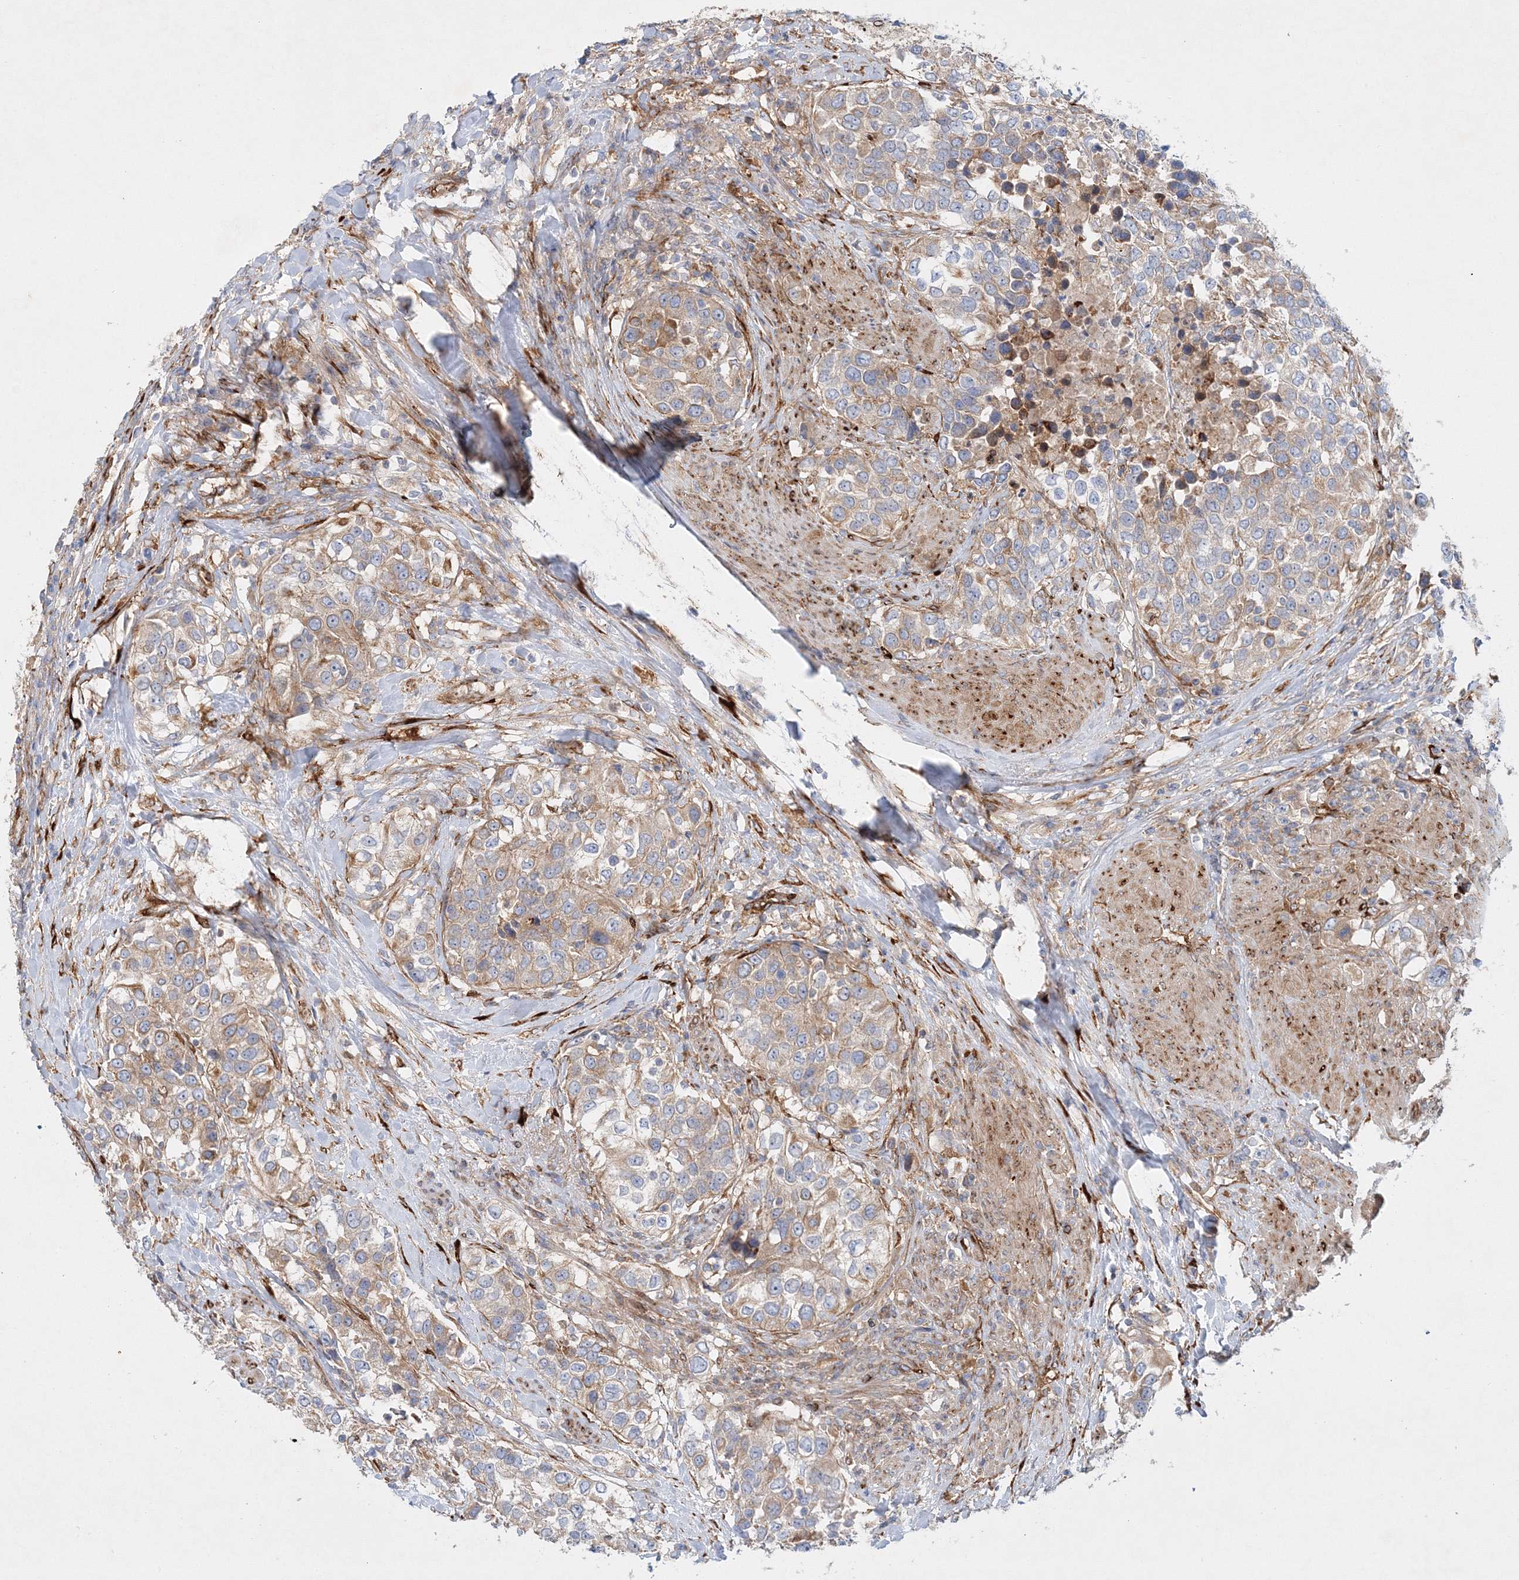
{"staining": {"intensity": "weak", "quantity": ">75%", "location": "cytoplasmic/membranous"}, "tissue": "urothelial cancer", "cell_type": "Tumor cells", "image_type": "cancer", "snomed": [{"axis": "morphology", "description": "Urothelial carcinoma, High grade"}, {"axis": "topography", "description": "Urinary bladder"}], "caption": "High-grade urothelial carcinoma stained for a protein (brown) demonstrates weak cytoplasmic/membranous positive staining in about >75% of tumor cells.", "gene": "ZFYVE16", "patient": {"sex": "female", "age": 80}}